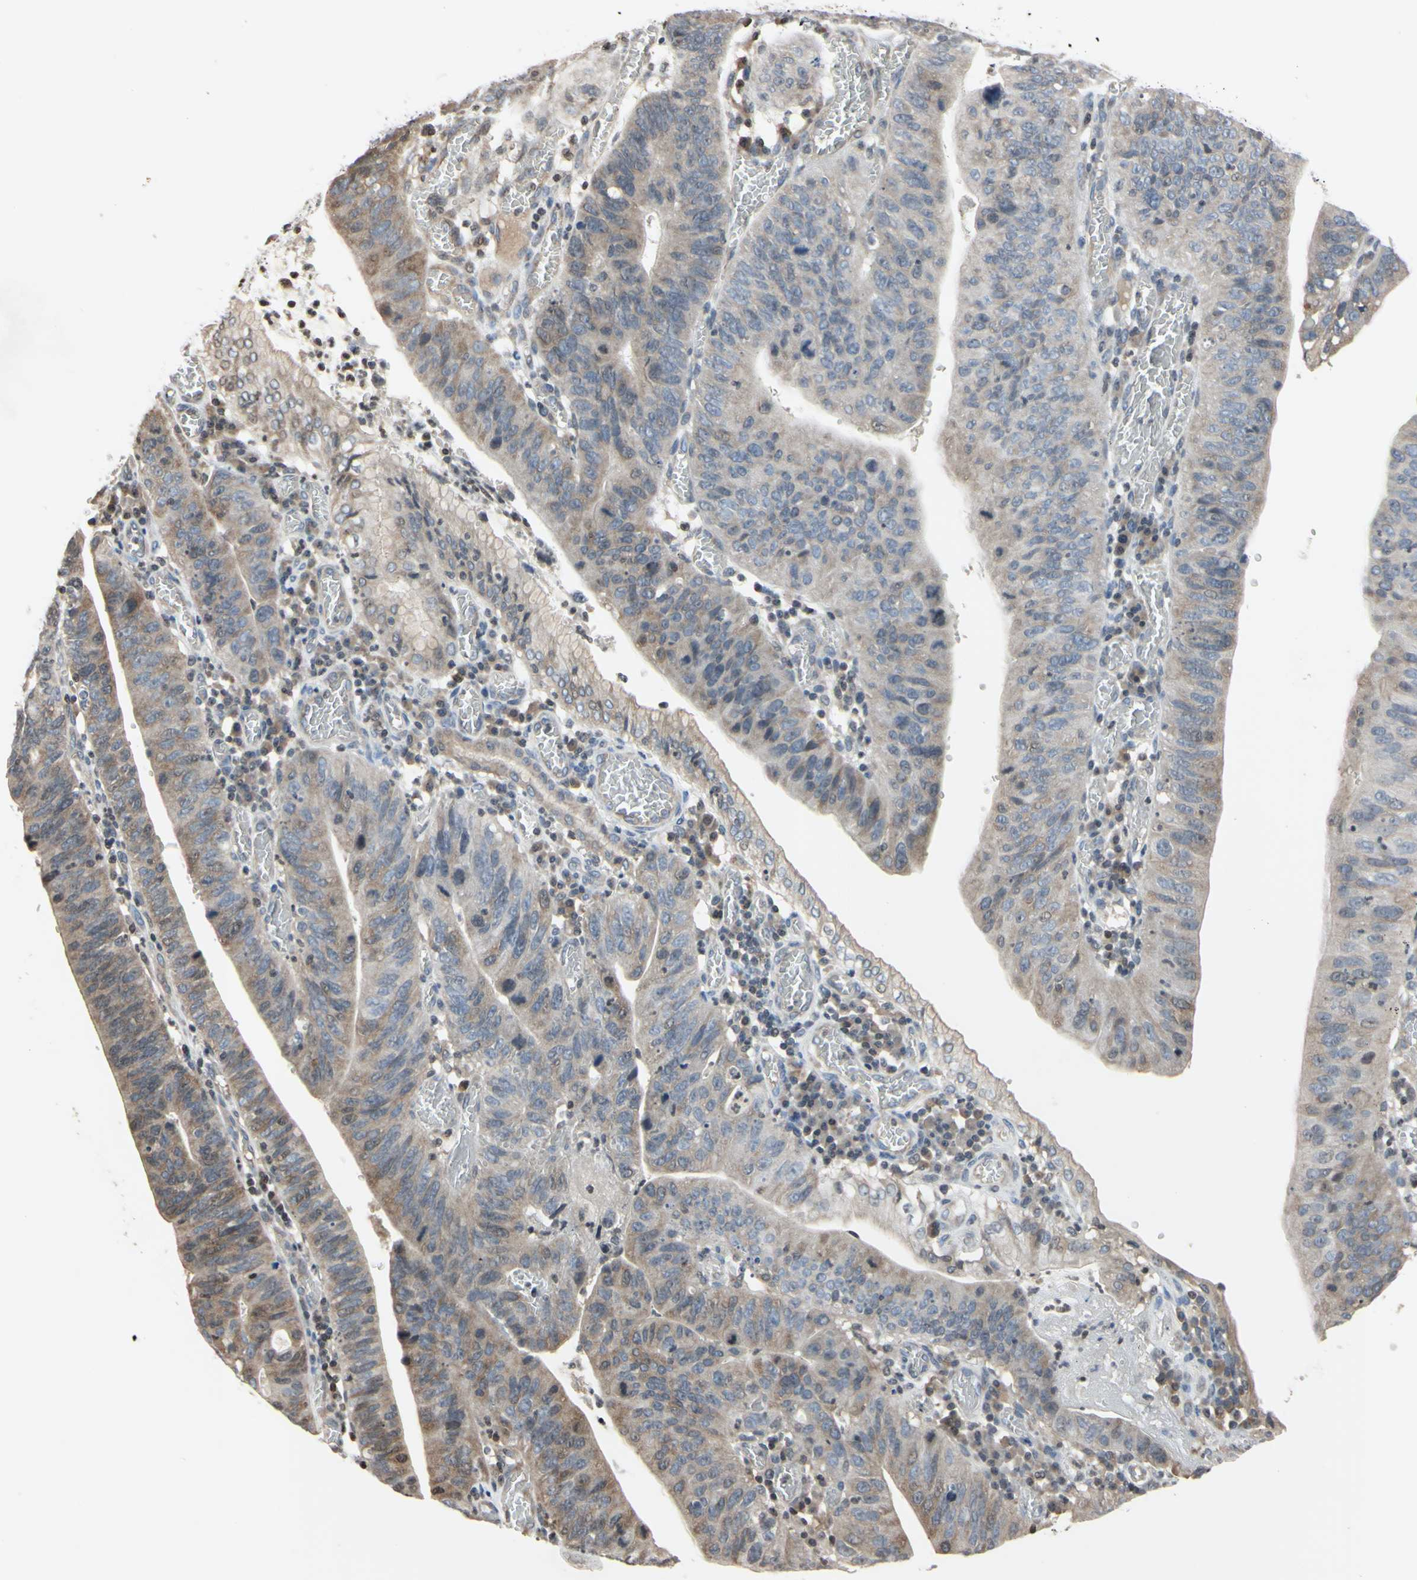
{"staining": {"intensity": "moderate", "quantity": "25%-75%", "location": "cytoplasmic/membranous"}, "tissue": "stomach cancer", "cell_type": "Tumor cells", "image_type": "cancer", "snomed": [{"axis": "morphology", "description": "Adenocarcinoma, NOS"}, {"axis": "topography", "description": "Stomach"}], "caption": "Brown immunohistochemical staining in adenocarcinoma (stomach) exhibits moderate cytoplasmic/membranous expression in approximately 25%-75% of tumor cells. The protein is shown in brown color, while the nuclei are stained blue.", "gene": "ARG1", "patient": {"sex": "male", "age": 59}}